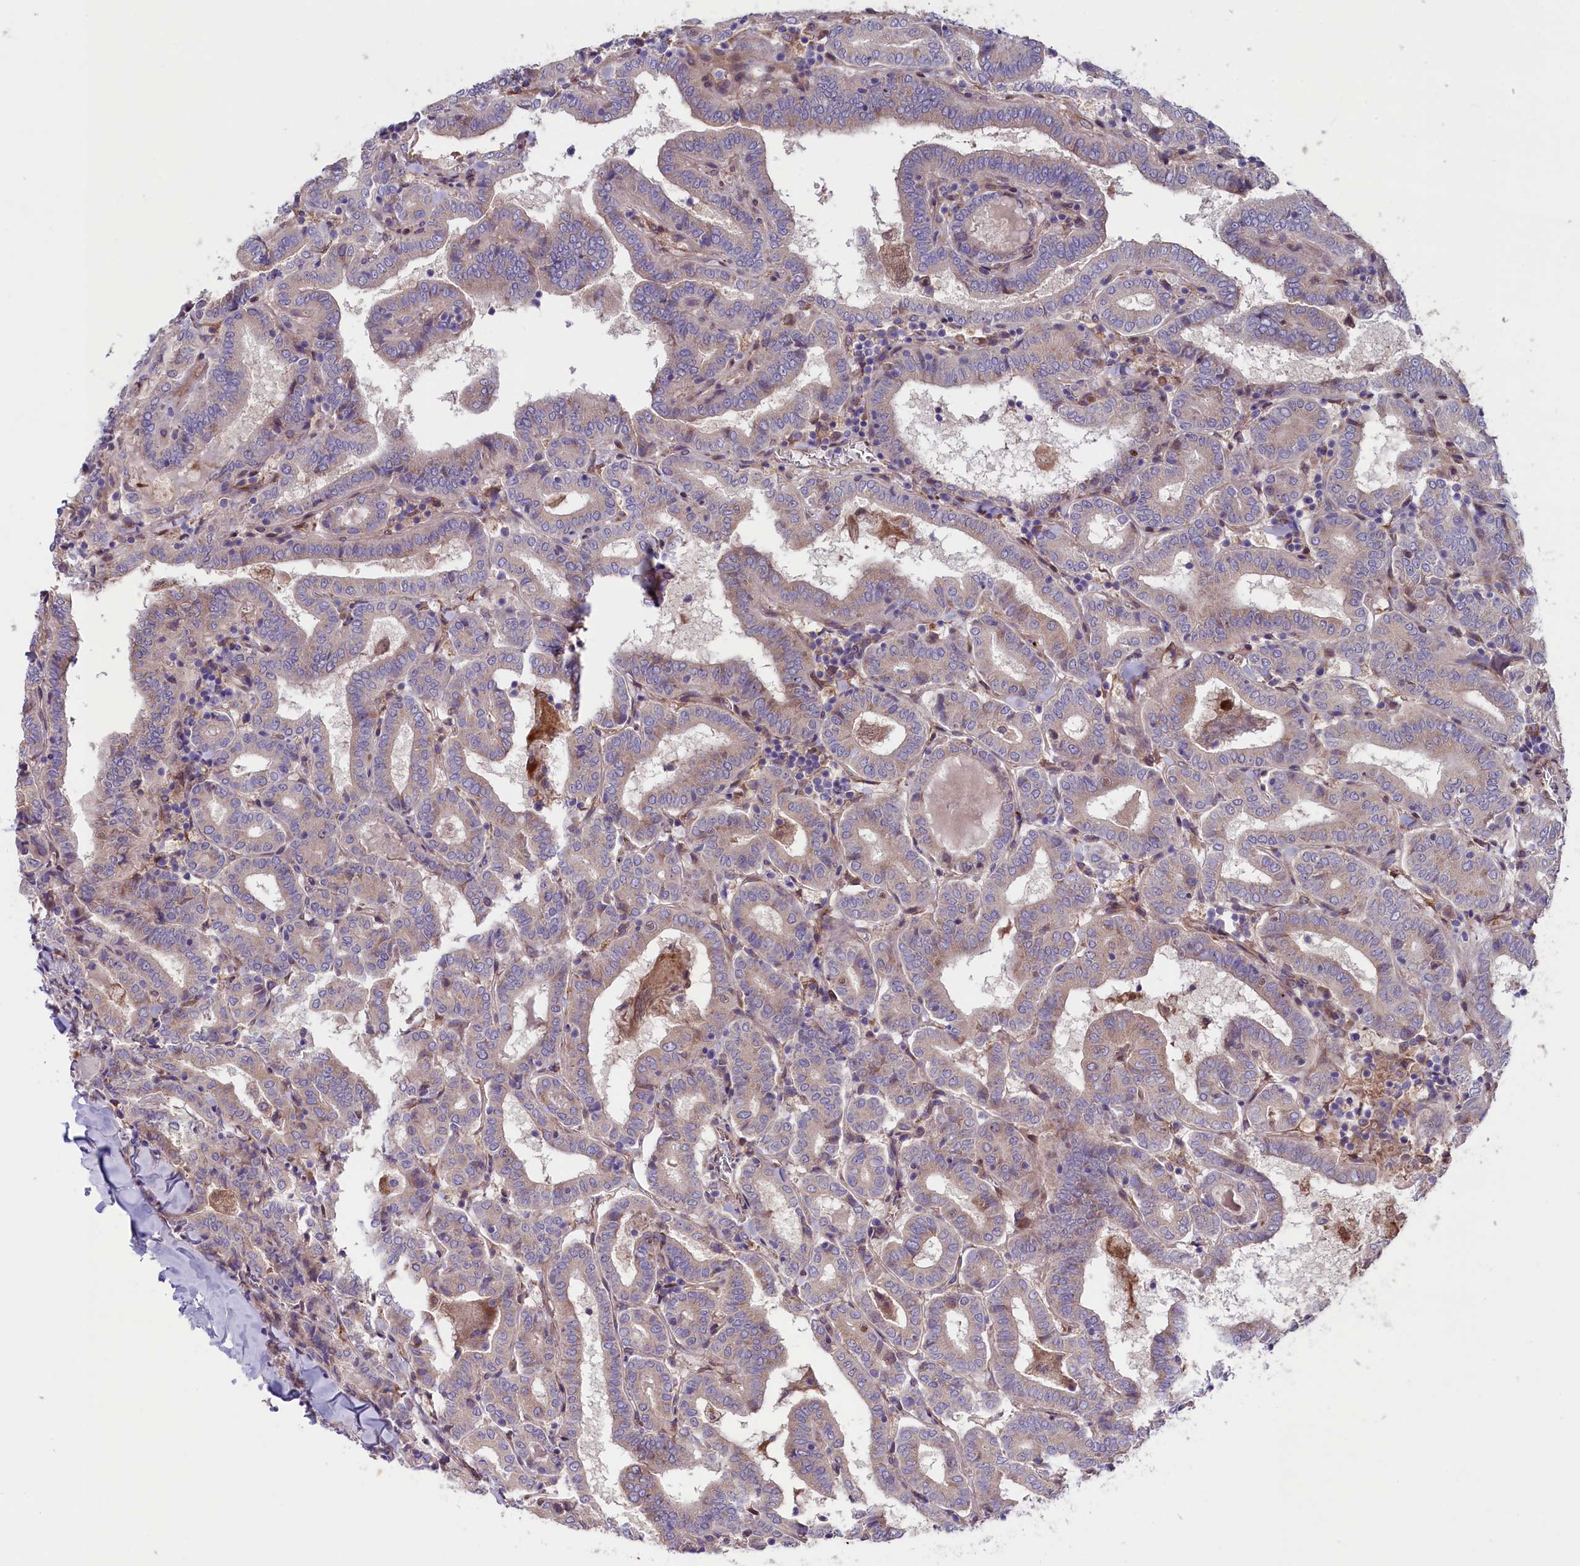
{"staining": {"intensity": "weak", "quantity": "<25%", "location": "cytoplasmic/membranous"}, "tissue": "thyroid cancer", "cell_type": "Tumor cells", "image_type": "cancer", "snomed": [{"axis": "morphology", "description": "Papillary adenocarcinoma, NOS"}, {"axis": "topography", "description": "Thyroid gland"}], "caption": "This is a micrograph of immunohistochemistry (IHC) staining of thyroid cancer, which shows no expression in tumor cells.", "gene": "GPR108", "patient": {"sex": "female", "age": 72}}